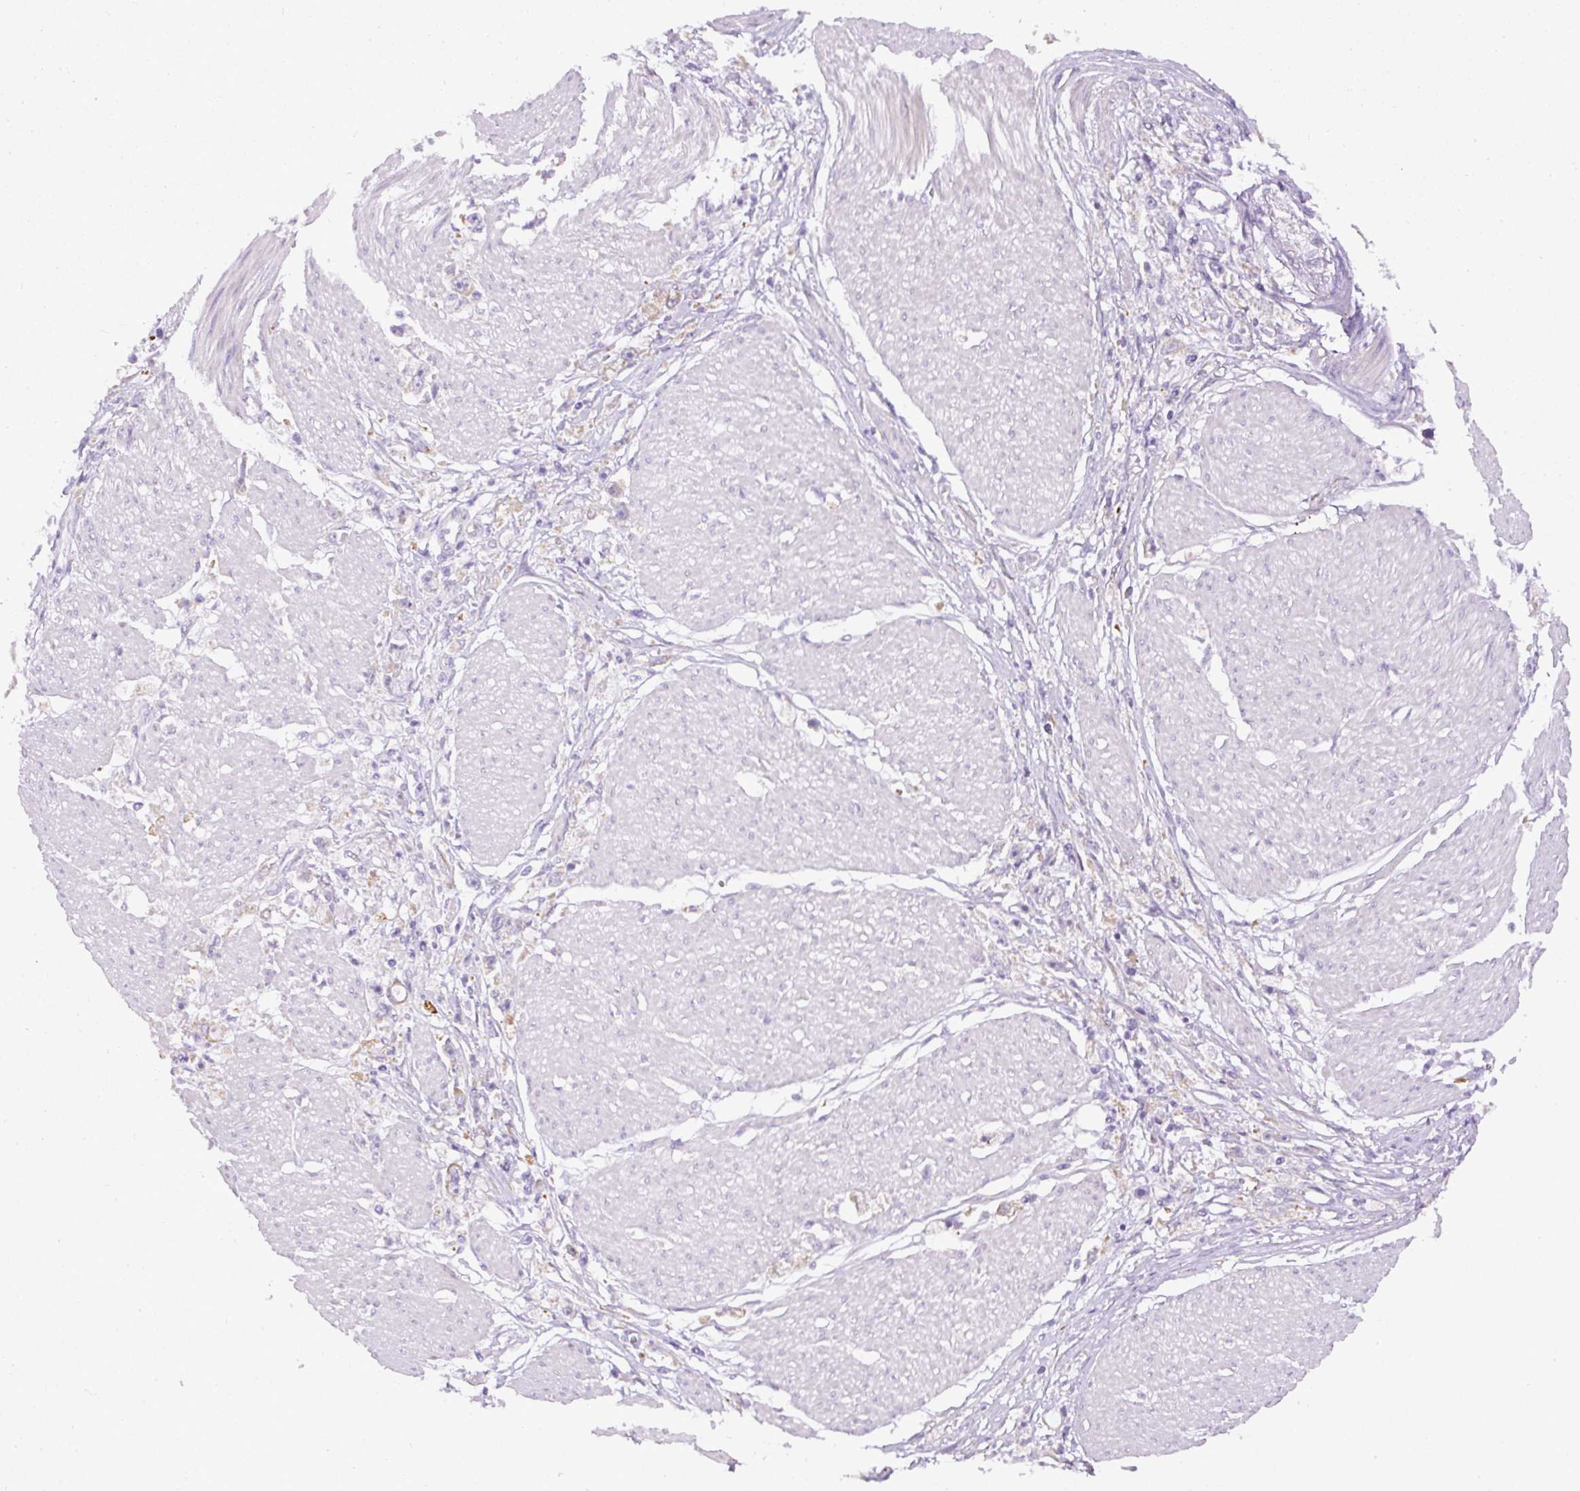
{"staining": {"intensity": "negative", "quantity": "none", "location": "none"}, "tissue": "stomach cancer", "cell_type": "Tumor cells", "image_type": "cancer", "snomed": [{"axis": "morphology", "description": "Adenocarcinoma, NOS"}, {"axis": "topography", "description": "Stomach"}], "caption": "A photomicrograph of adenocarcinoma (stomach) stained for a protein exhibits no brown staining in tumor cells.", "gene": "FAM149A", "patient": {"sex": "female", "age": 59}}